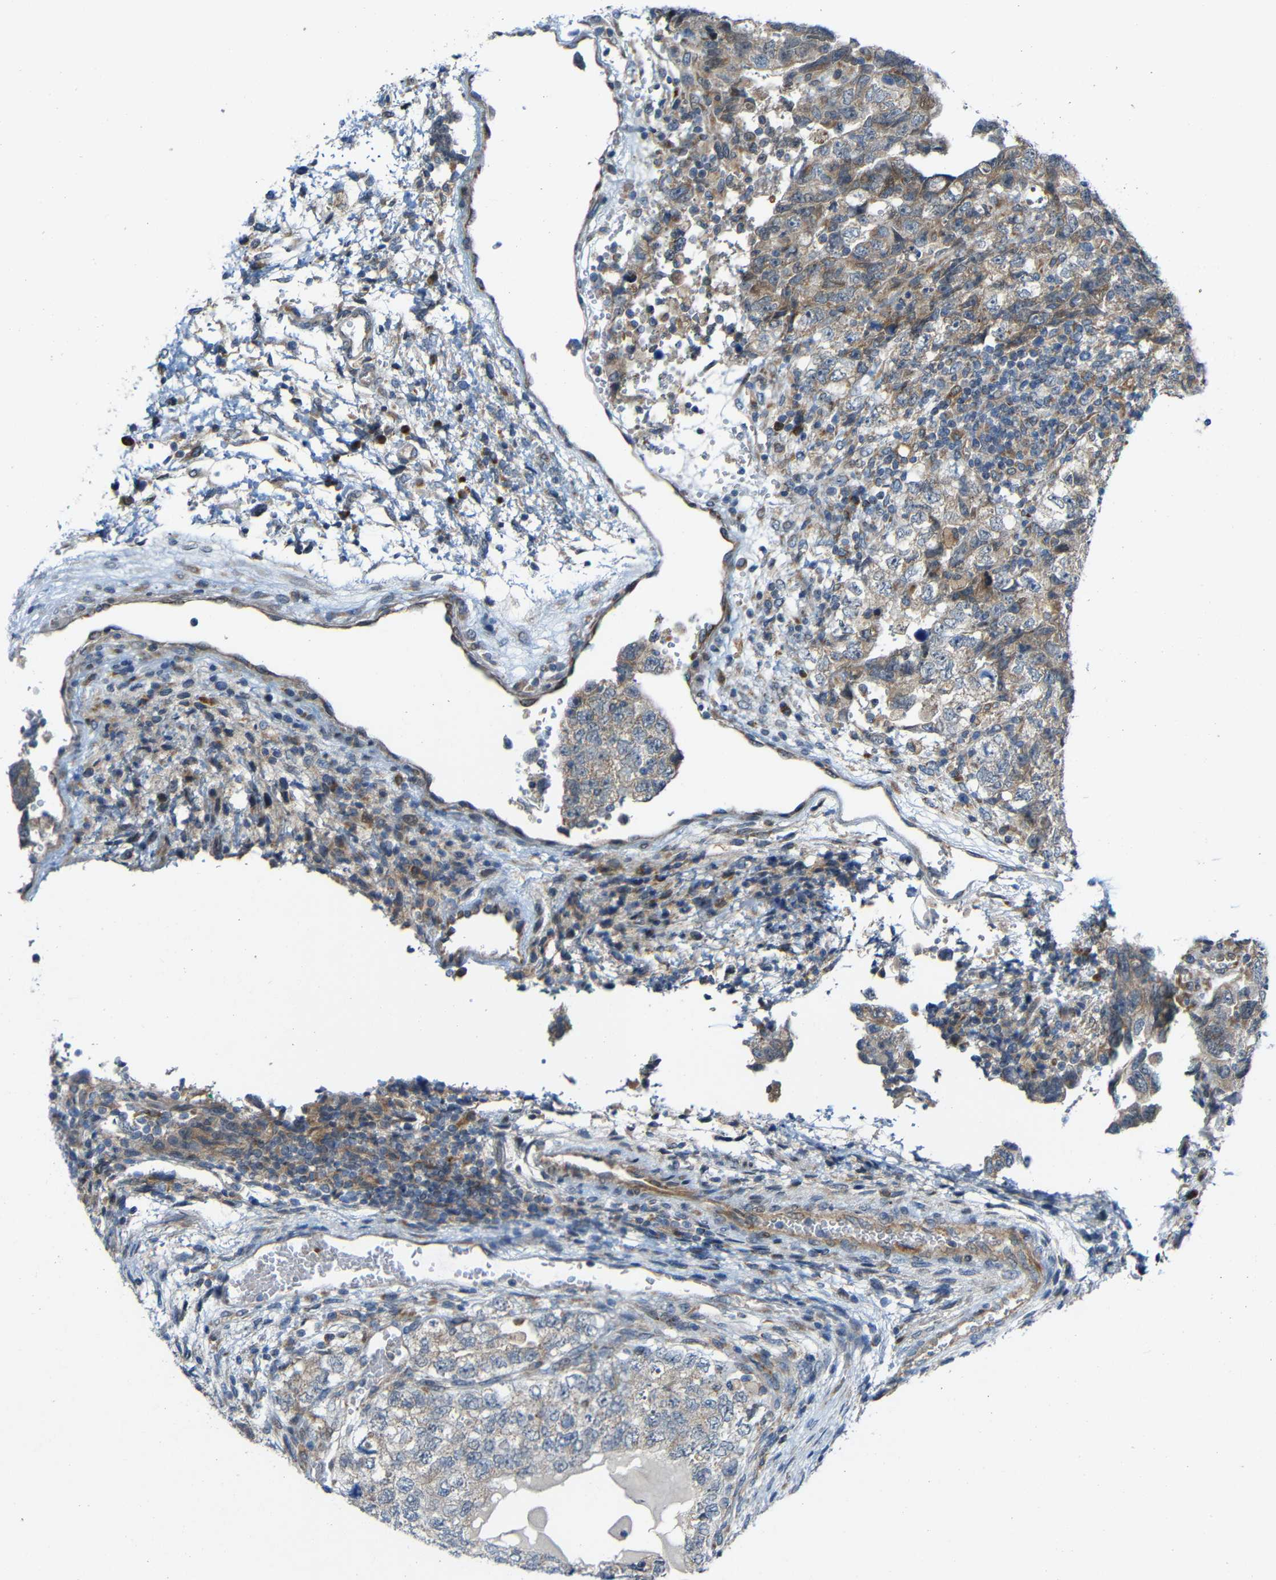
{"staining": {"intensity": "weak", "quantity": "25%-75%", "location": "cytoplasmic/membranous"}, "tissue": "testis cancer", "cell_type": "Tumor cells", "image_type": "cancer", "snomed": [{"axis": "morphology", "description": "Carcinoma, Embryonal, NOS"}, {"axis": "topography", "description": "Testis"}], "caption": "Protein analysis of testis cancer tissue displays weak cytoplasmic/membranous positivity in approximately 25%-75% of tumor cells.", "gene": "TMEM25", "patient": {"sex": "male", "age": 36}}